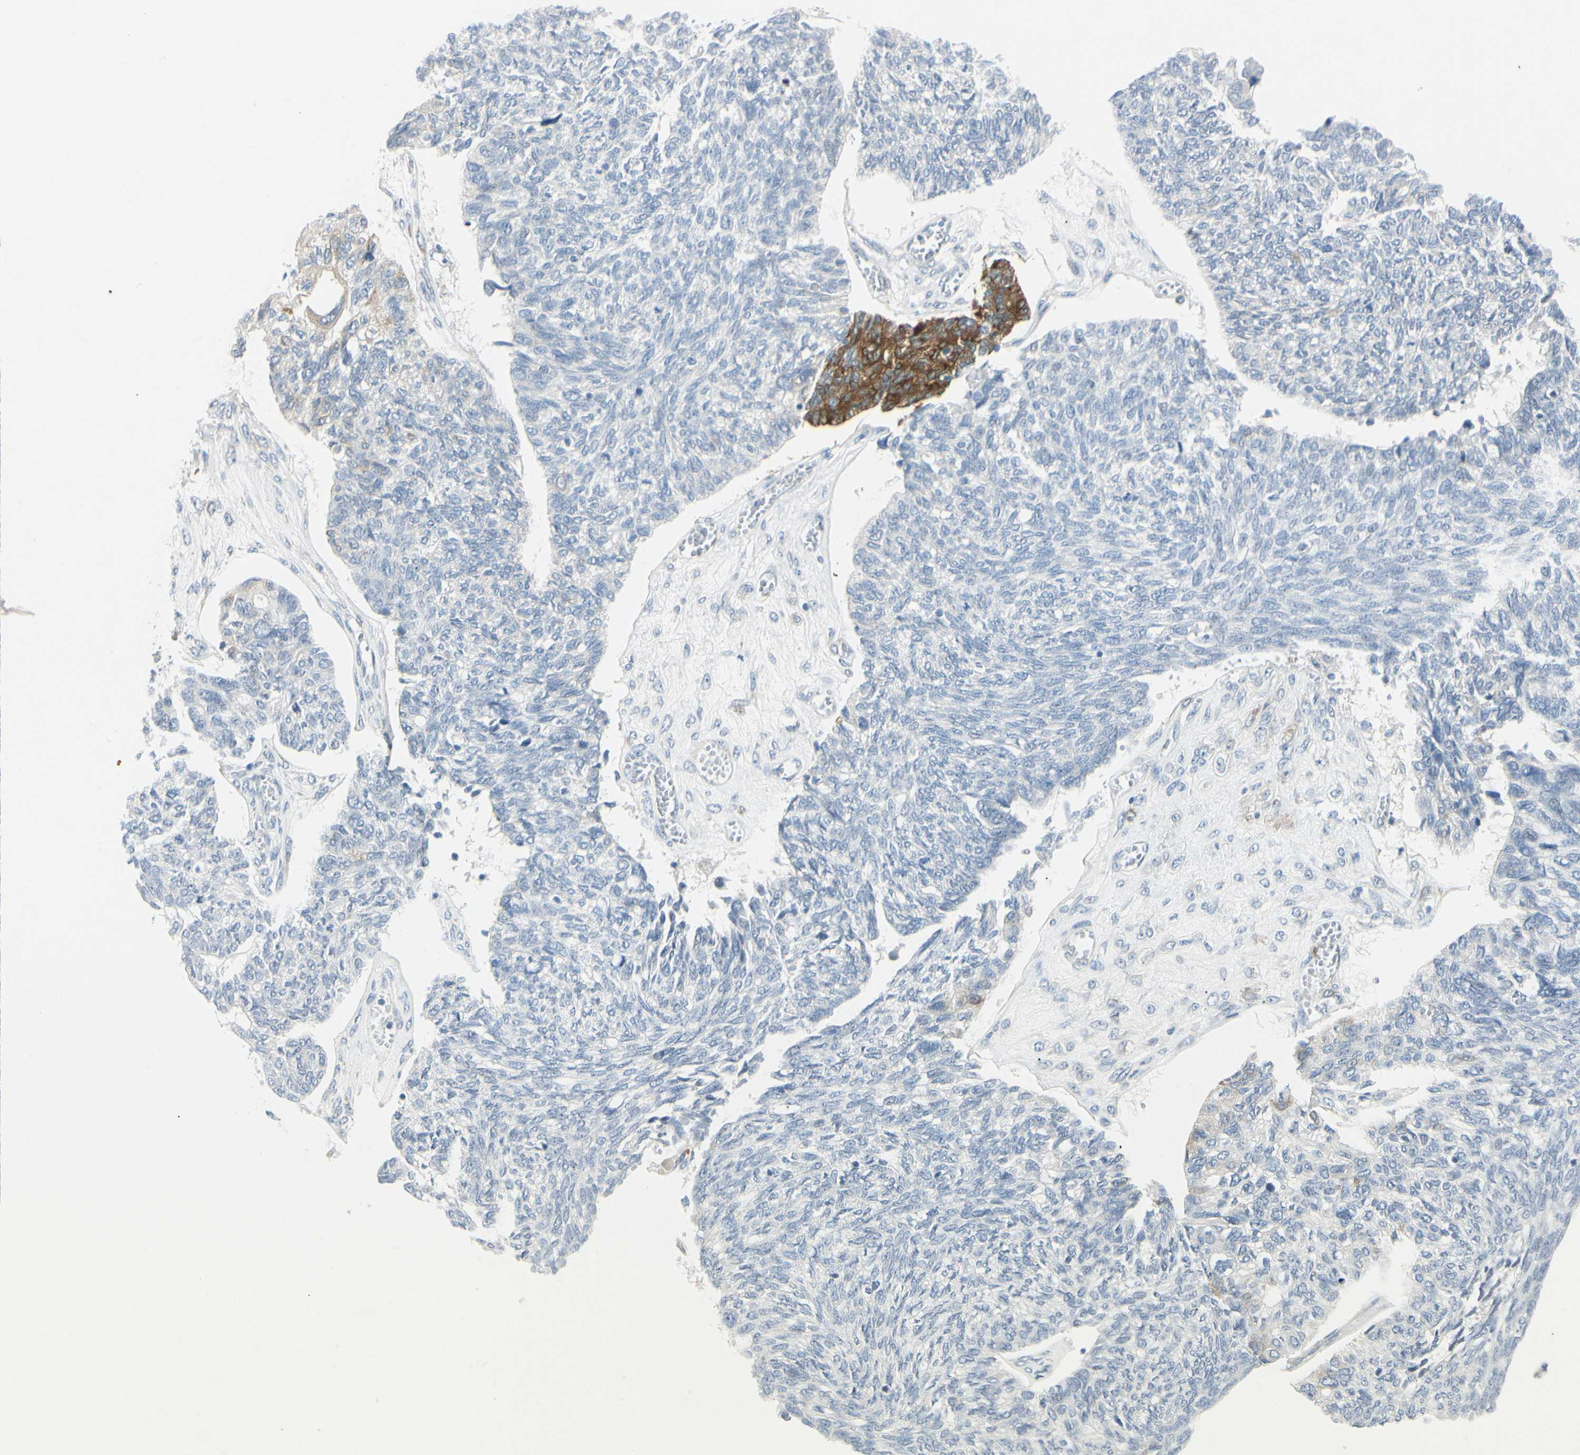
{"staining": {"intensity": "negative", "quantity": "none", "location": "none"}, "tissue": "ovarian cancer", "cell_type": "Tumor cells", "image_type": "cancer", "snomed": [{"axis": "morphology", "description": "Cystadenocarcinoma, serous, NOS"}, {"axis": "topography", "description": "Ovary"}], "caption": "The IHC histopathology image has no significant expression in tumor cells of serous cystadenocarcinoma (ovarian) tissue.", "gene": "AMPH", "patient": {"sex": "female", "age": 79}}